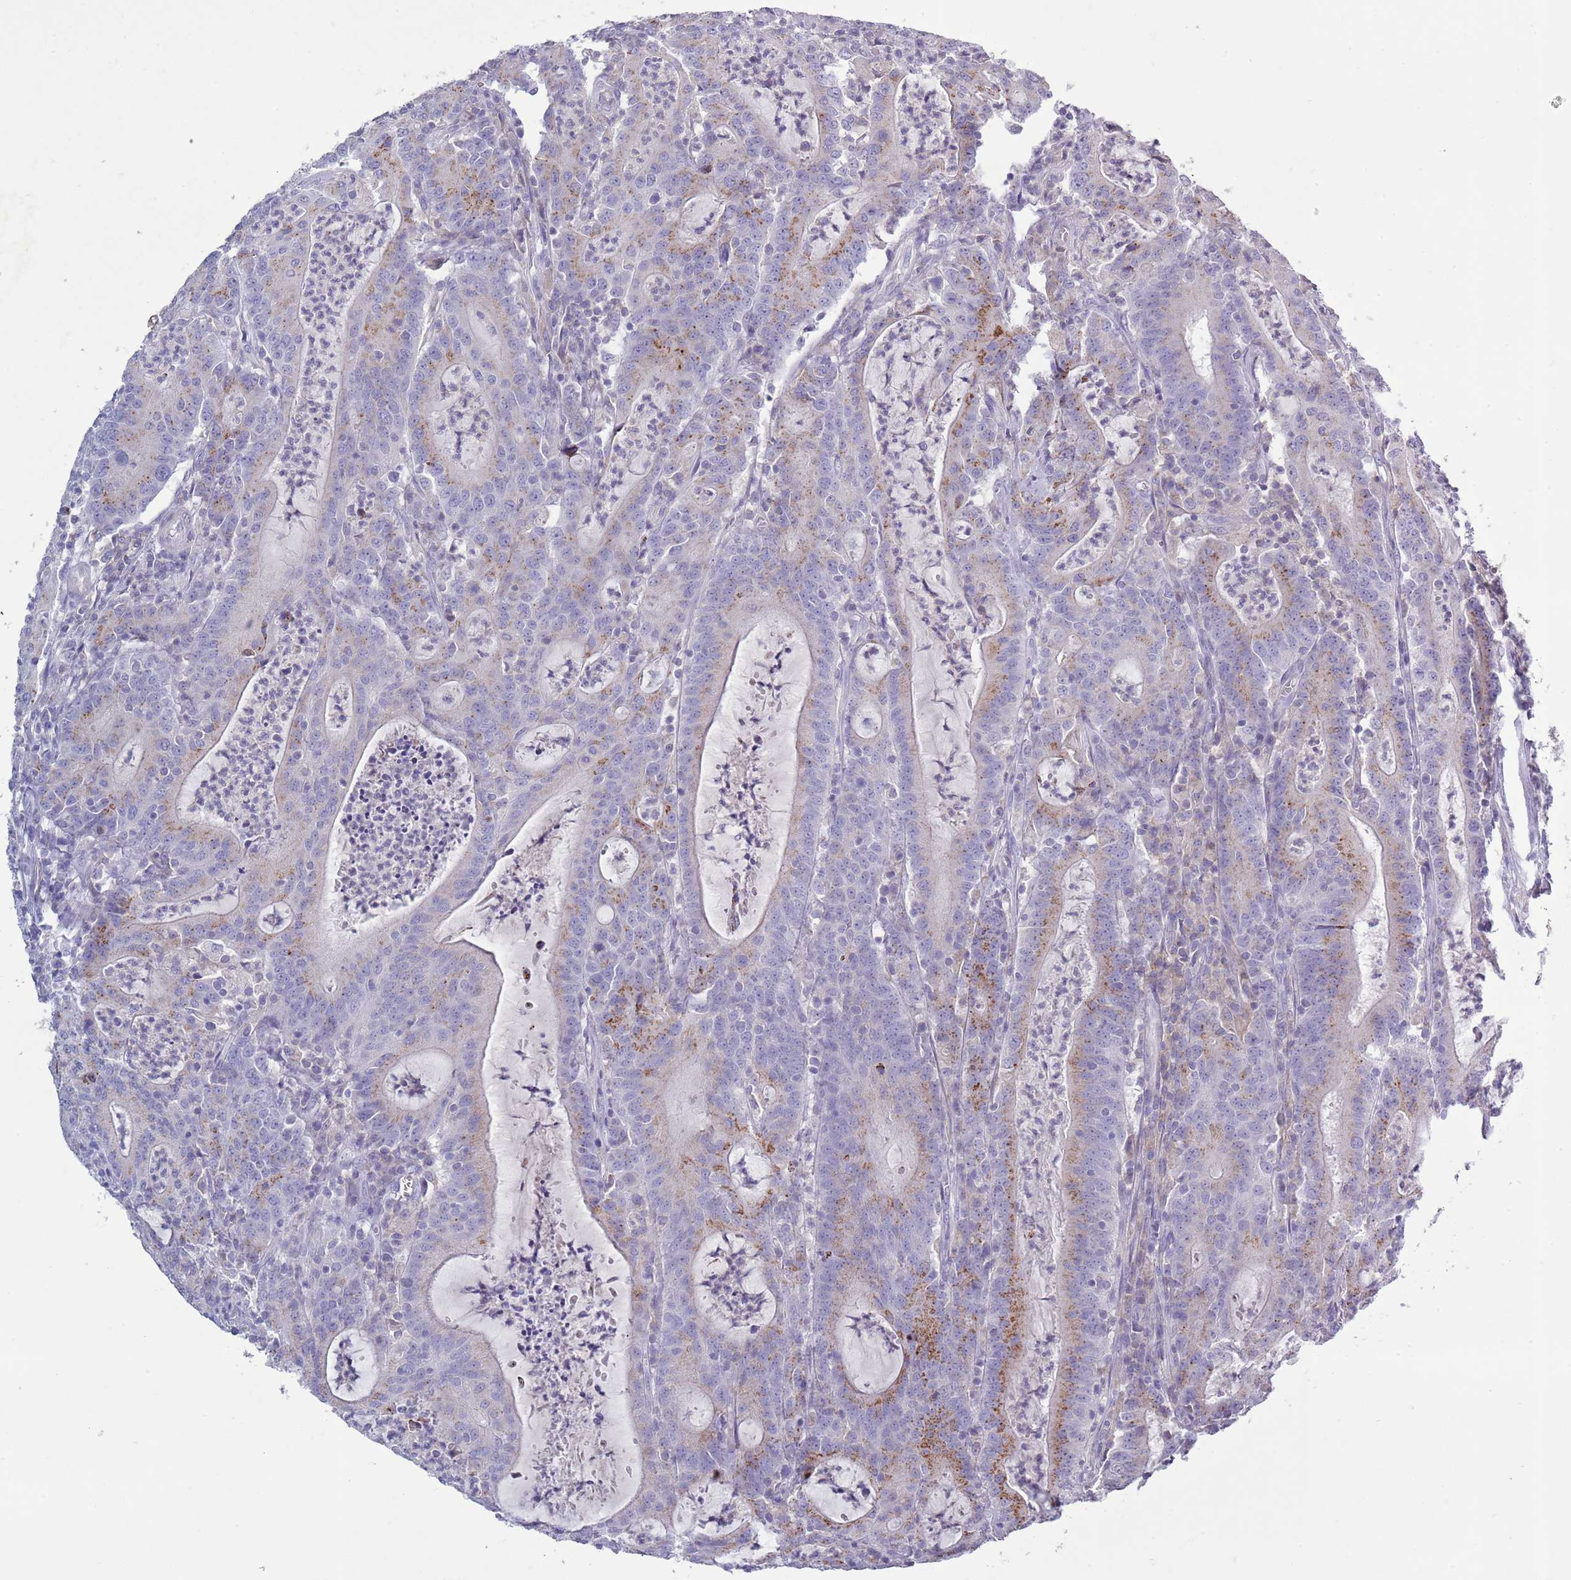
{"staining": {"intensity": "moderate", "quantity": "25%-75%", "location": "cytoplasmic/membranous"}, "tissue": "colorectal cancer", "cell_type": "Tumor cells", "image_type": "cancer", "snomed": [{"axis": "morphology", "description": "Adenocarcinoma, NOS"}, {"axis": "topography", "description": "Colon"}], "caption": "Immunohistochemistry (DAB) staining of colorectal adenocarcinoma displays moderate cytoplasmic/membranous protein staining in approximately 25%-75% of tumor cells.", "gene": "ACSBG1", "patient": {"sex": "male", "age": 83}}